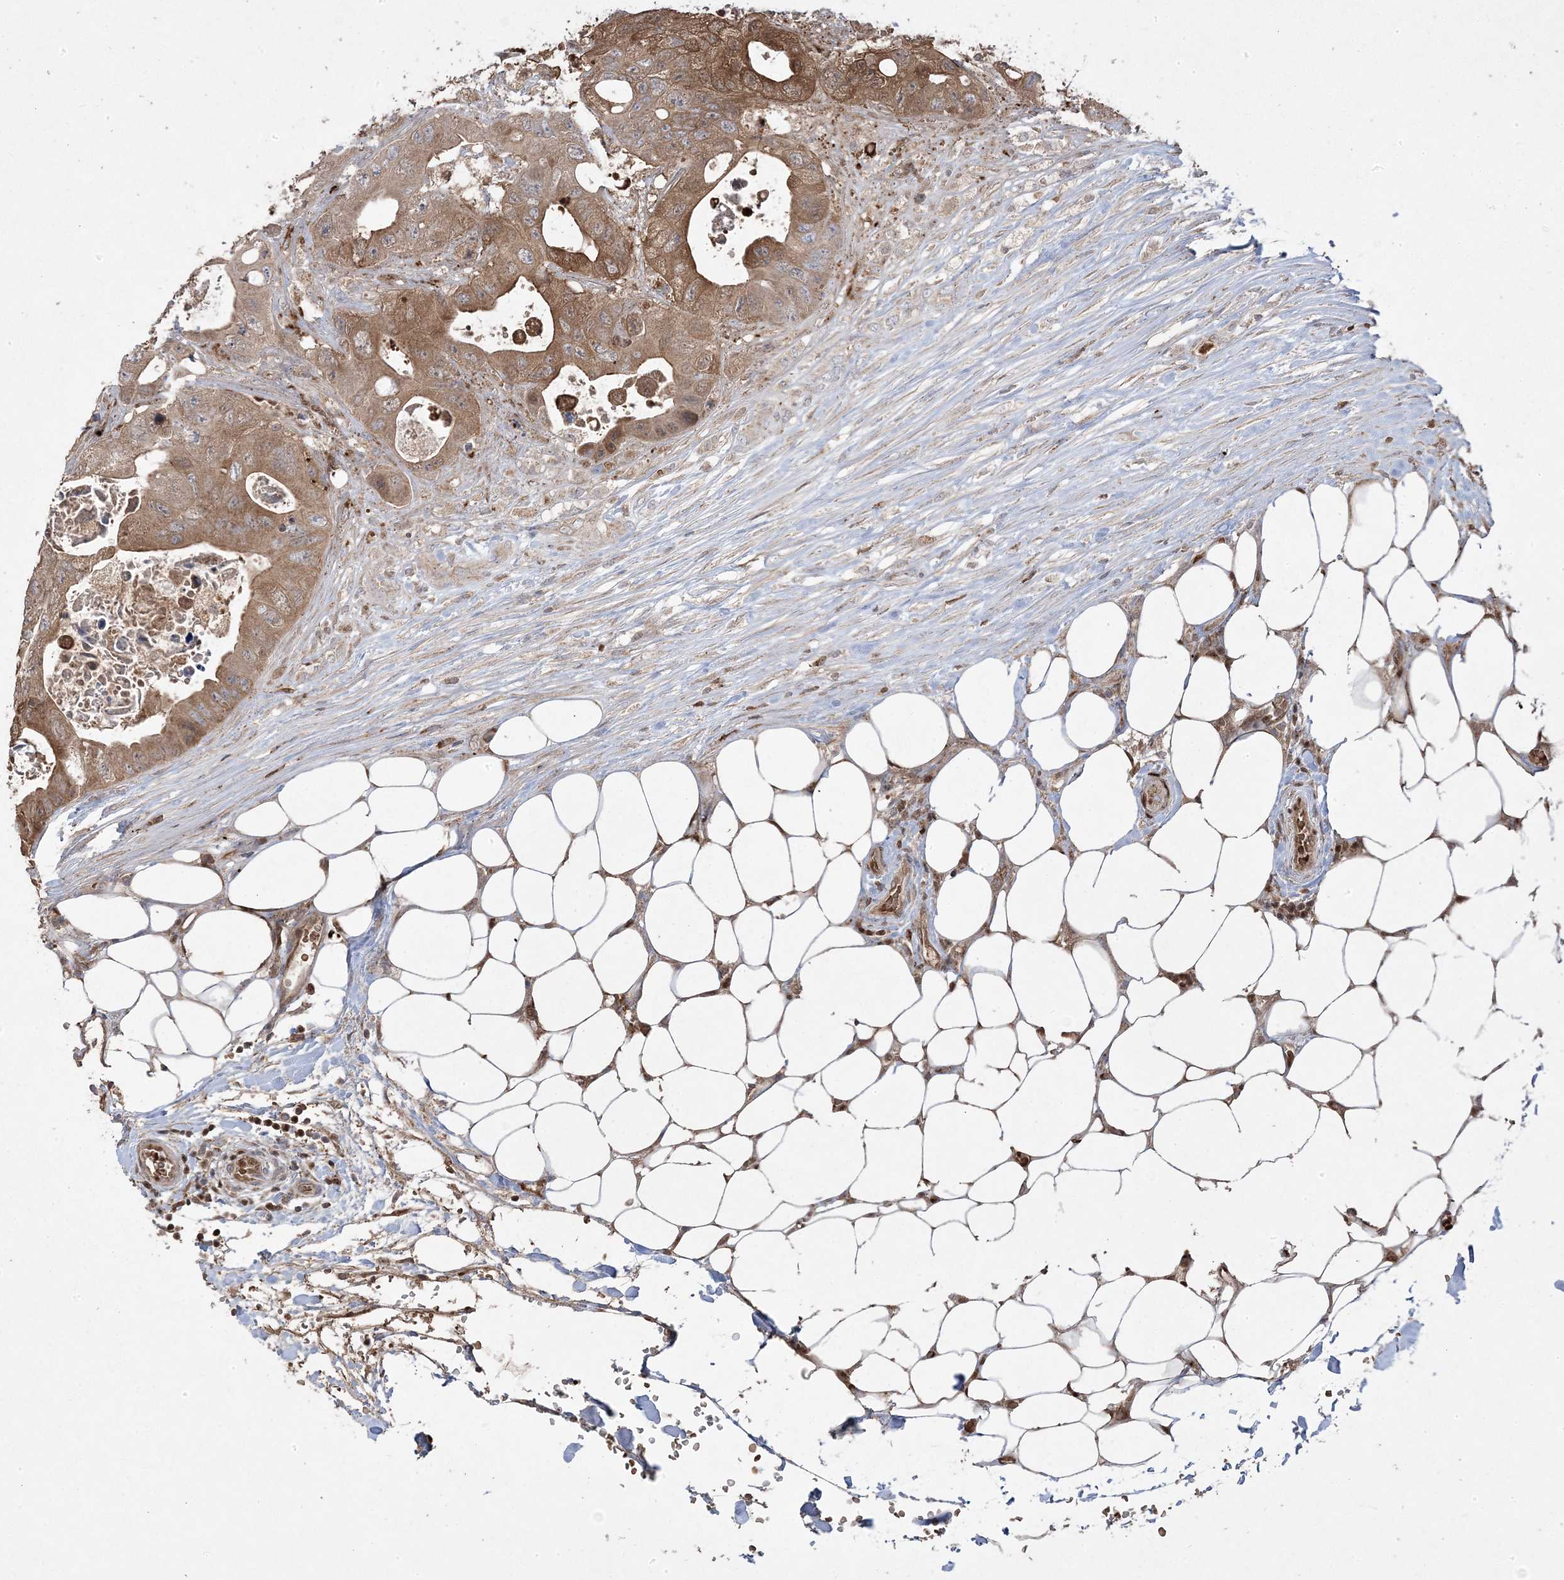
{"staining": {"intensity": "moderate", "quantity": ">75%", "location": "cytoplasmic/membranous"}, "tissue": "colorectal cancer", "cell_type": "Tumor cells", "image_type": "cancer", "snomed": [{"axis": "morphology", "description": "Adenocarcinoma, NOS"}, {"axis": "topography", "description": "Colon"}], "caption": "This is a micrograph of immunohistochemistry (IHC) staining of colorectal cancer, which shows moderate expression in the cytoplasmic/membranous of tumor cells.", "gene": "PPOX", "patient": {"sex": "female", "age": 46}}